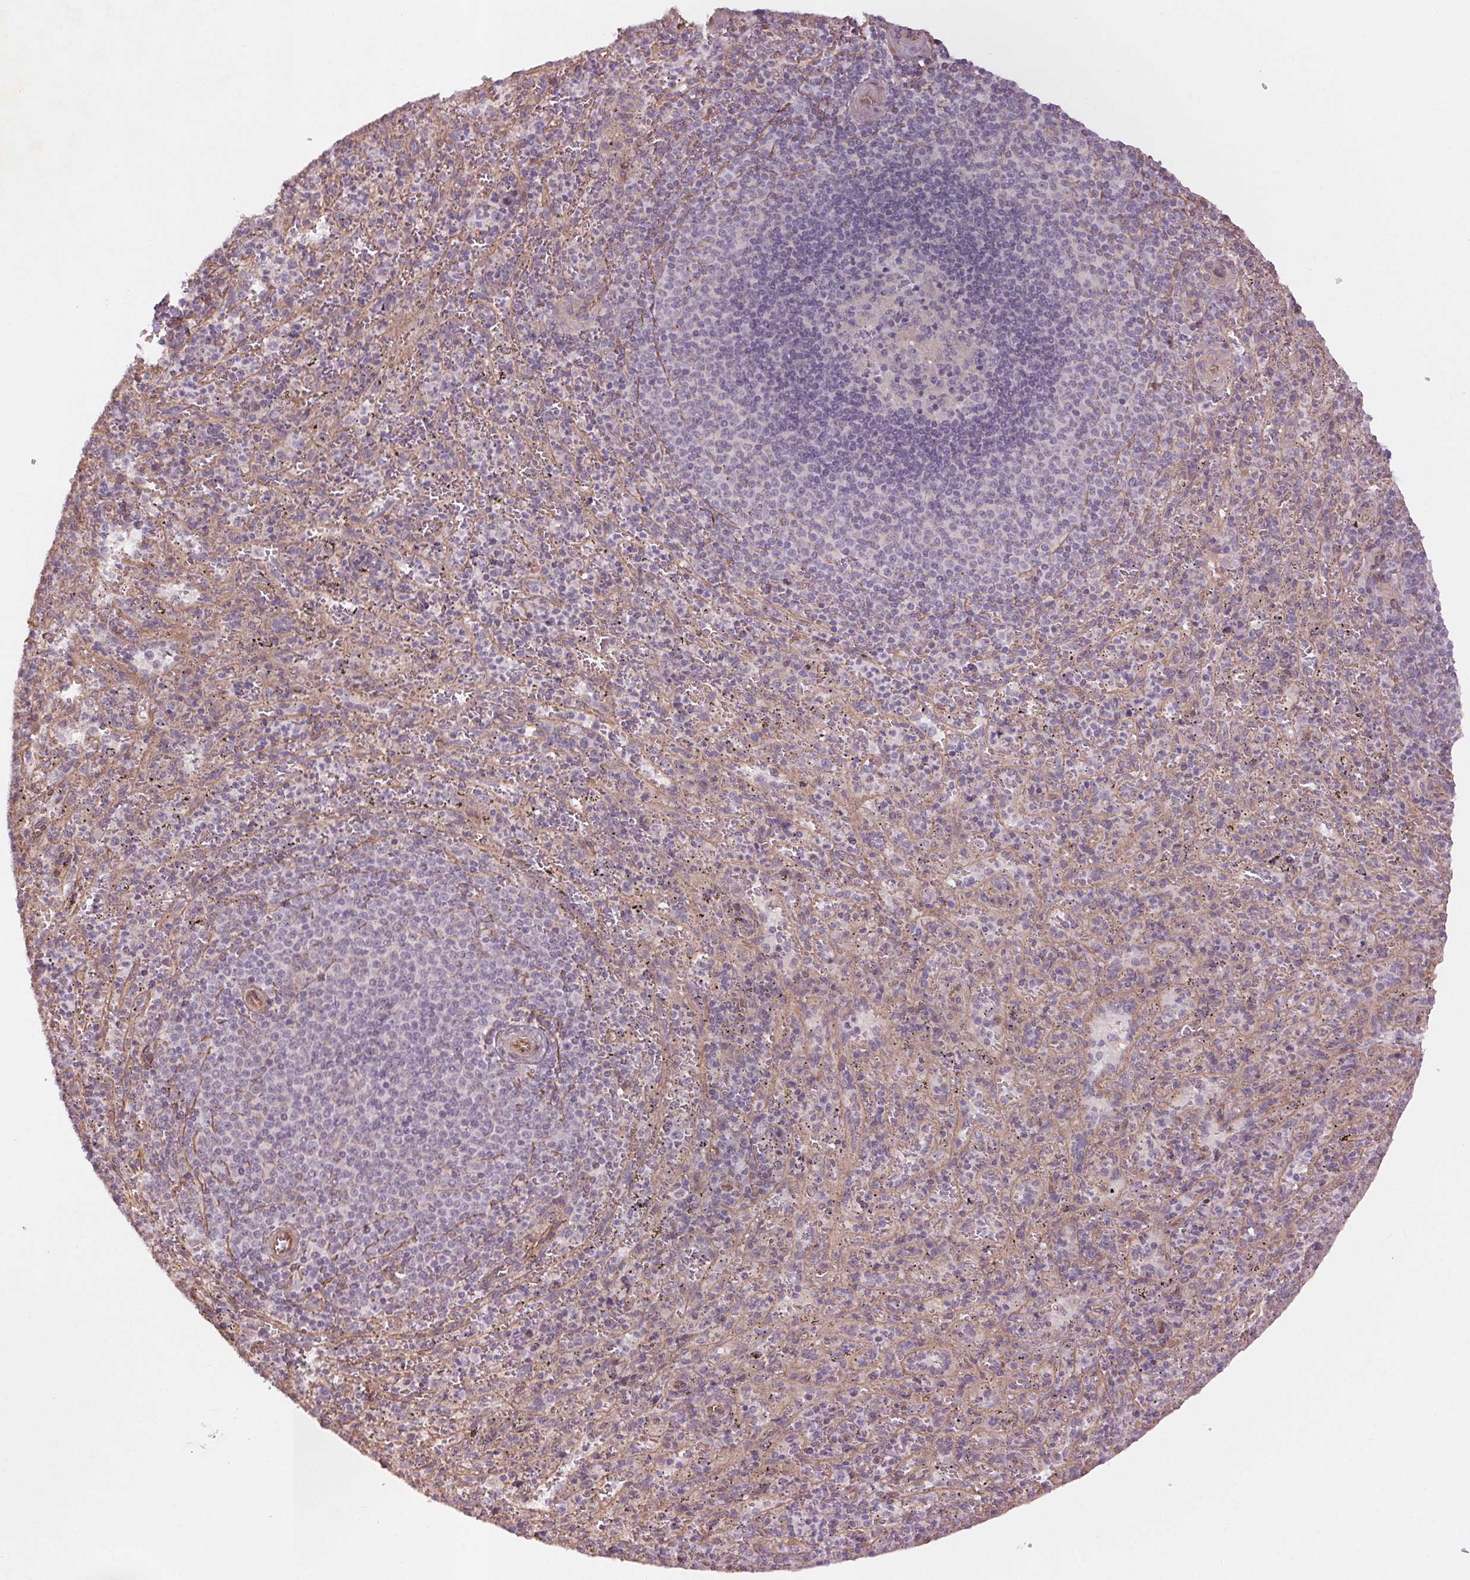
{"staining": {"intensity": "negative", "quantity": "none", "location": "none"}, "tissue": "spleen", "cell_type": "Cells in red pulp", "image_type": "normal", "snomed": [{"axis": "morphology", "description": "Normal tissue, NOS"}, {"axis": "topography", "description": "Spleen"}], "caption": "Human spleen stained for a protein using immunohistochemistry (IHC) displays no expression in cells in red pulp.", "gene": "CCSER1", "patient": {"sex": "male", "age": 57}}